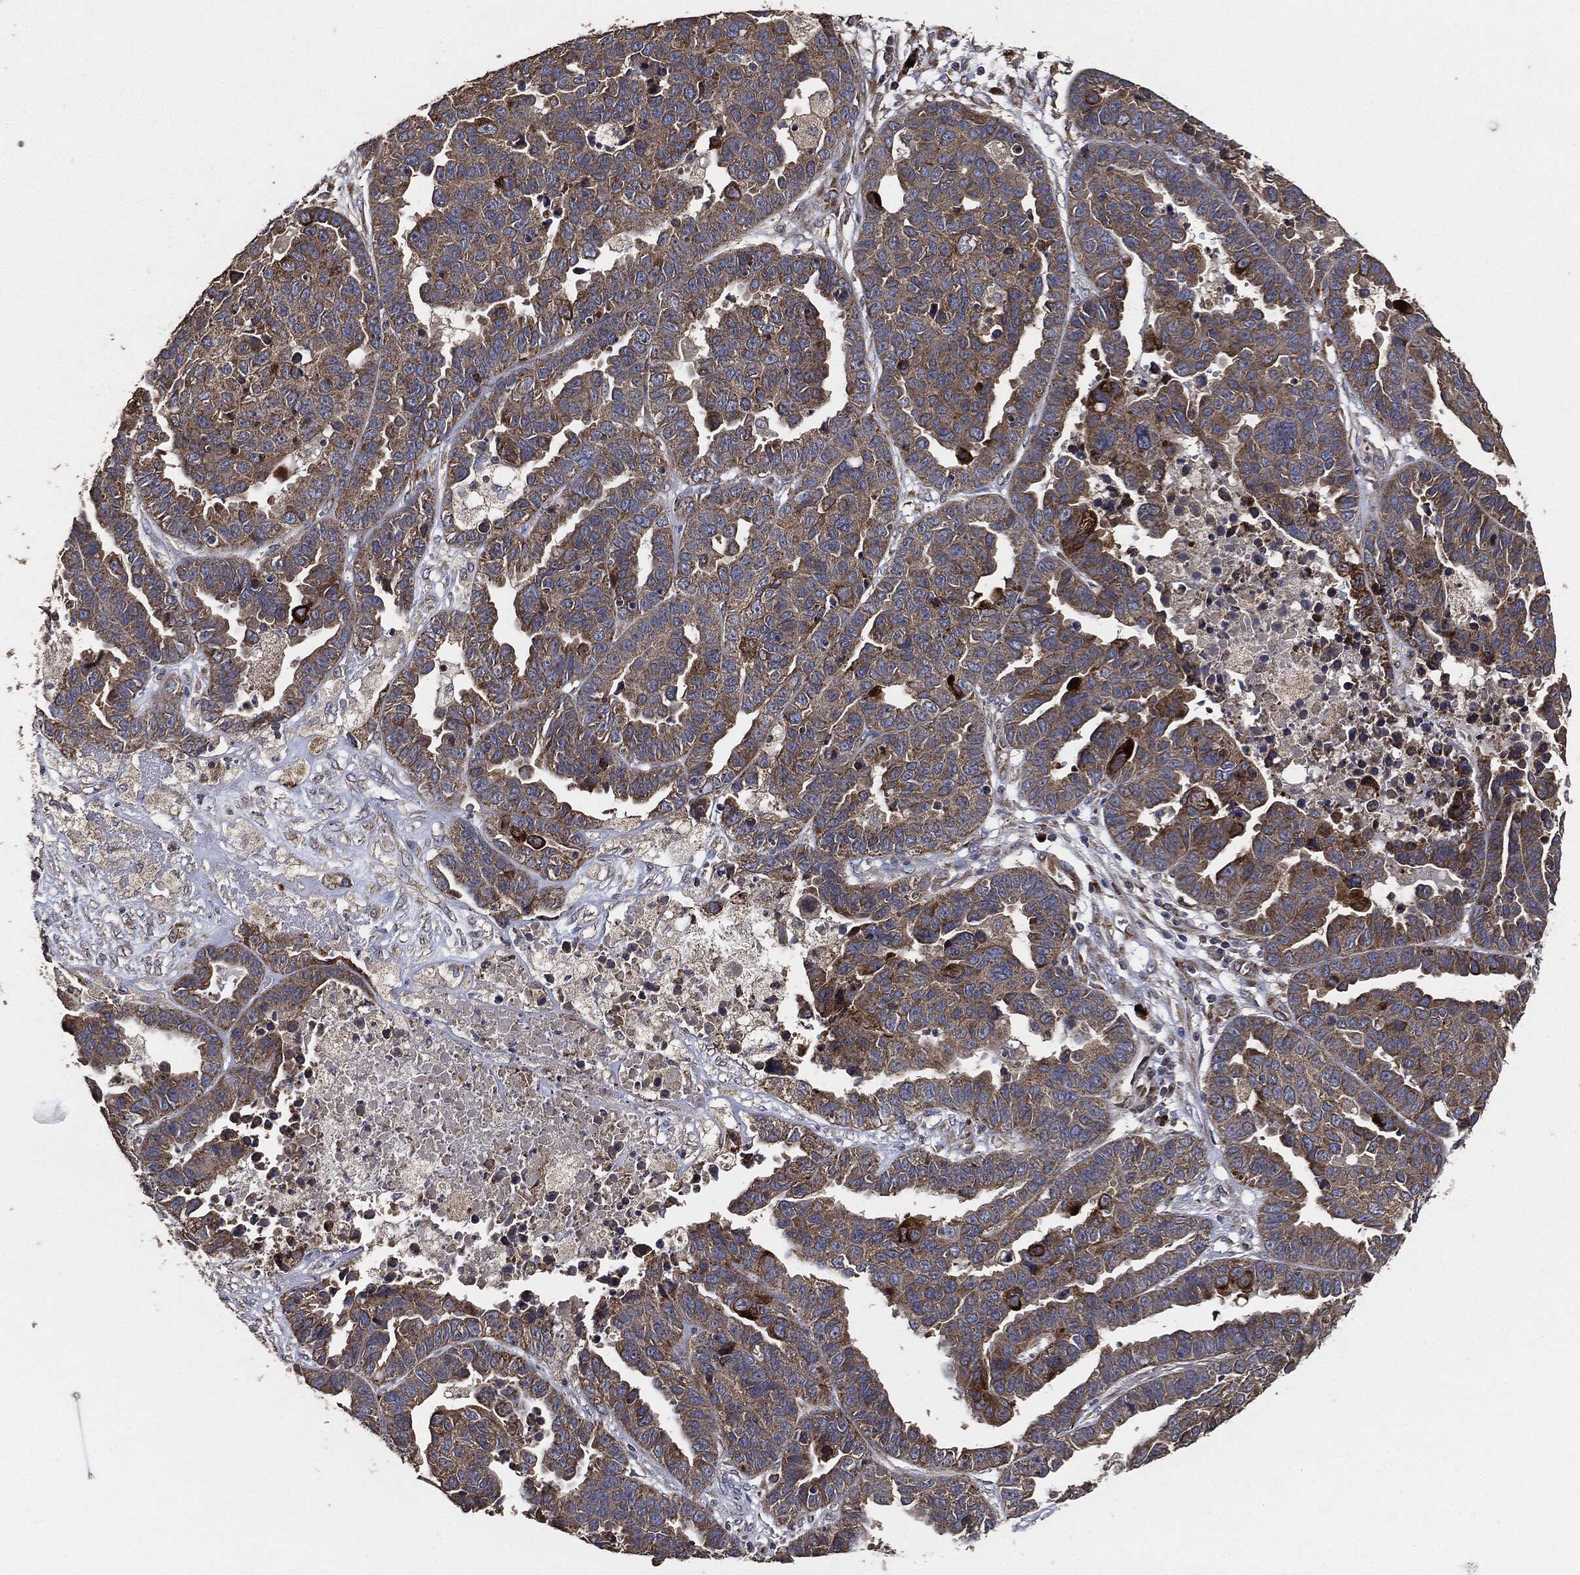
{"staining": {"intensity": "strong", "quantity": "25%-75%", "location": "cytoplasmic/membranous"}, "tissue": "ovarian cancer", "cell_type": "Tumor cells", "image_type": "cancer", "snomed": [{"axis": "morphology", "description": "Cystadenocarcinoma, serous, NOS"}, {"axis": "topography", "description": "Ovary"}], "caption": "Strong cytoplasmic/membranous protein positivity is appreciated in approximately 25%-75% of tumor cells in serous cystadenocarcinoma (ovarian).", "gene": "STK3", "patient": {"sex": "female", "age": 87}}